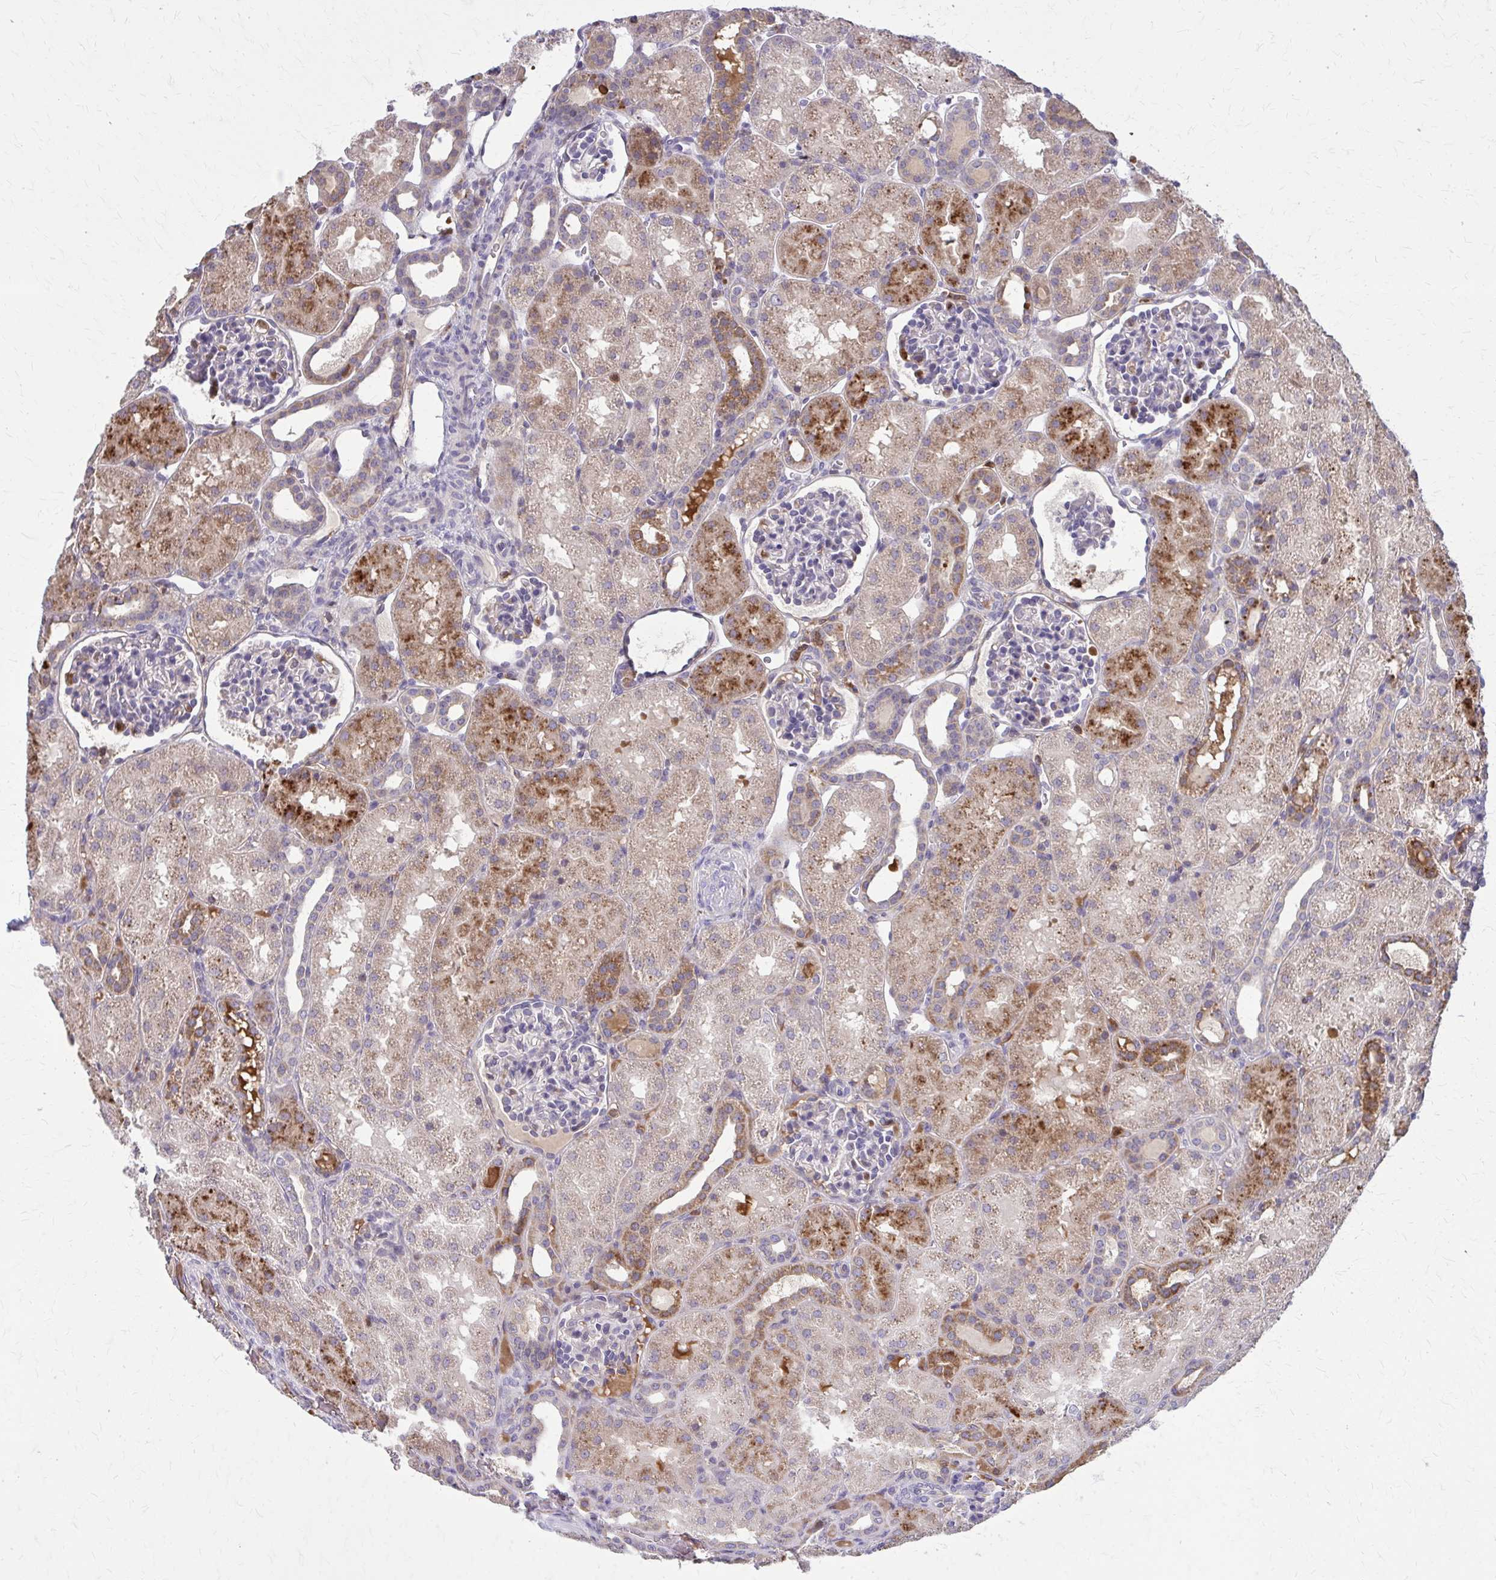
{"staining": {"intensity": "negative", "quantity": "none", "location": "none"}, "tissue": "kidney", "cell_type": "Cells in glomeruli", "image_type": "normal", "snomed": [{"axis": "morphology", "description": "Normal tissue, NOS"}, {"axis": "topography", "description": "Kidney"}], "caption": "Immunohistochemistry image of benign kidney stained for a protein (brown), which displays no expression in cells in glomeruli.", "gene": "NRBF2", "patient": {"sex": "male", "age": 2}}